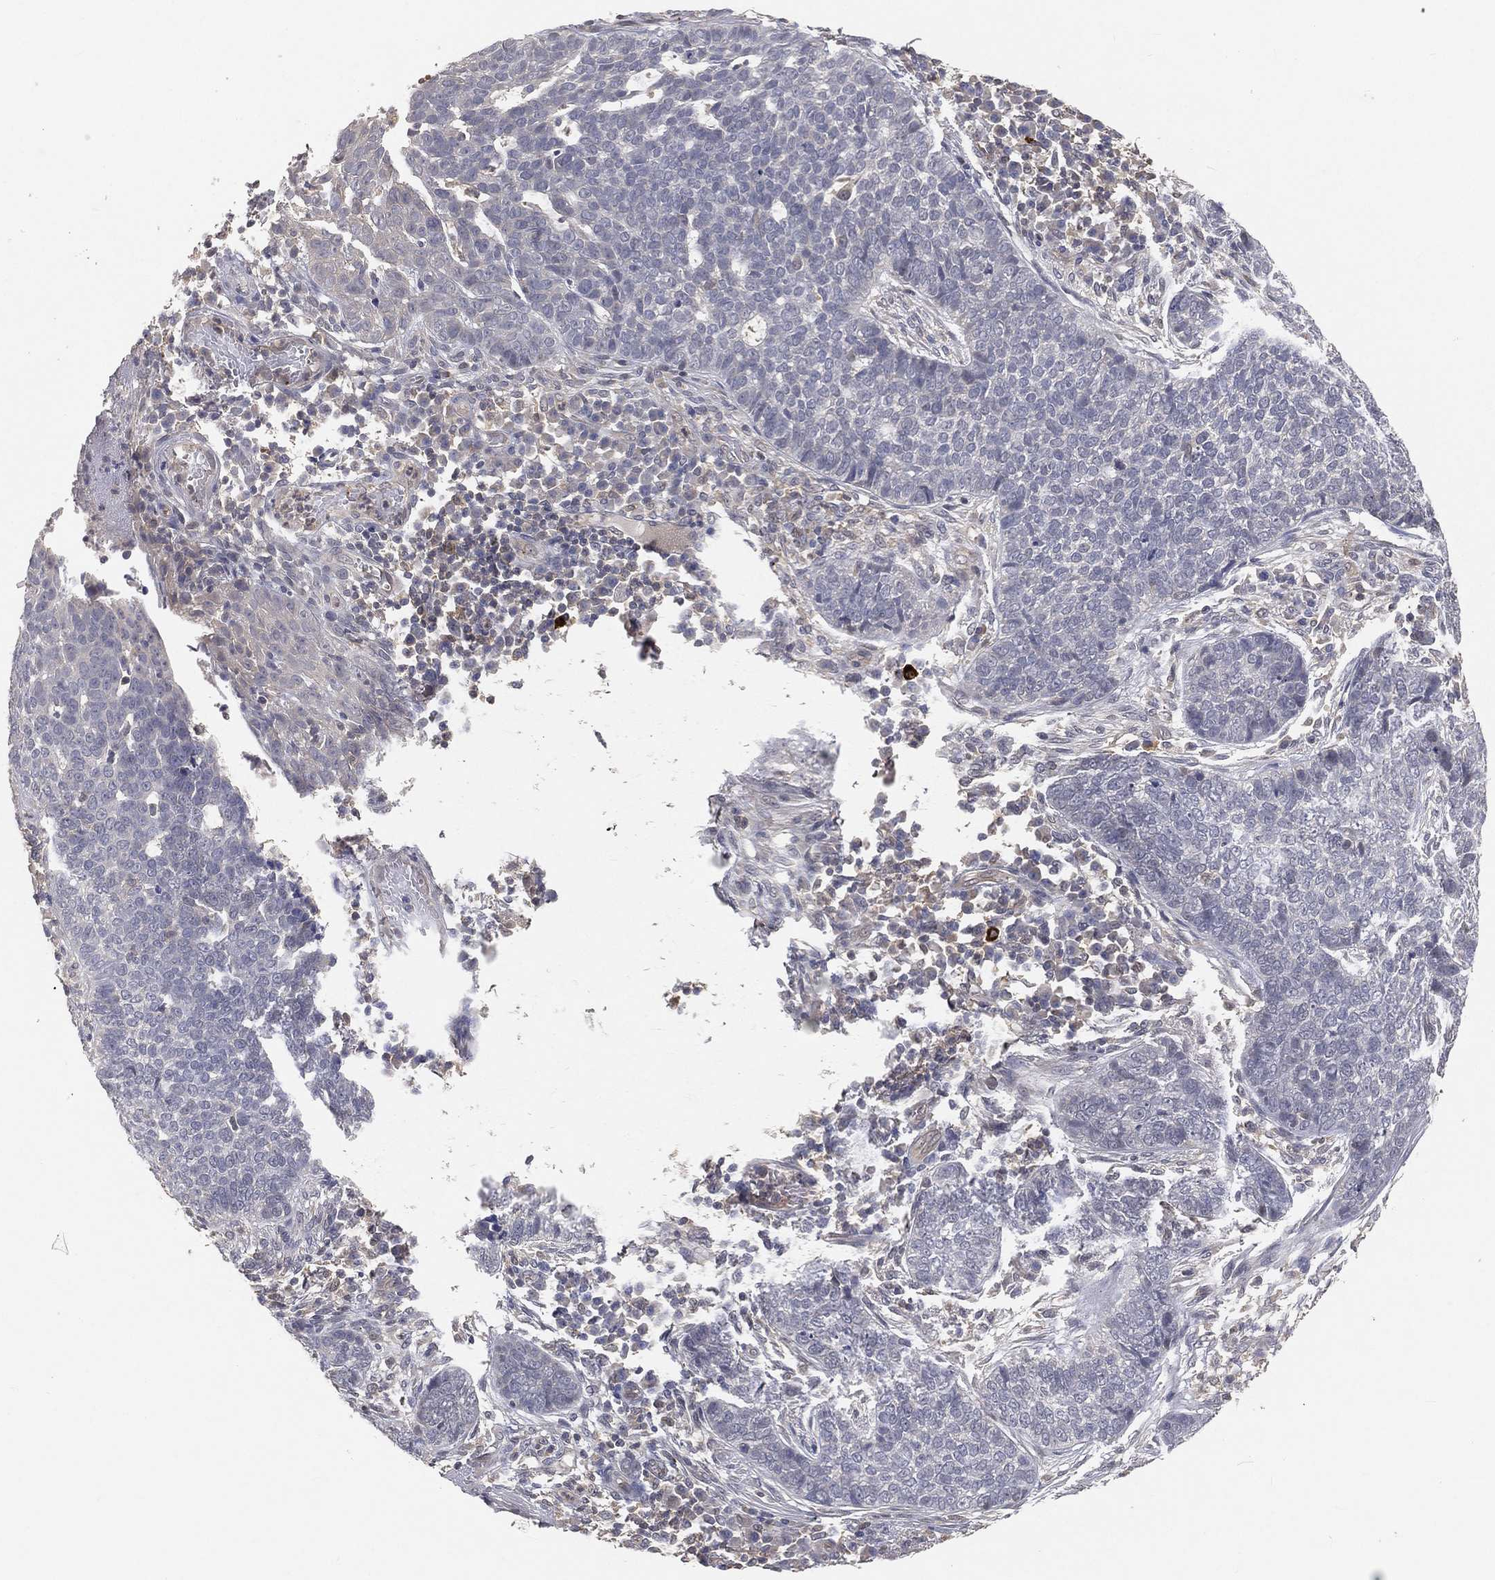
{"staining": {"intensity": "negative", "quantity": "none", "location": "none"}, "tissue": "skin cancer", "cell_type": "Tumor cells", "image_type": "cancer", "snomed": [{"axis": "morphology", "description": "Basal cell carcinoma"}, {"axis": "topography", "description": "Skin"}], "caption": "This is an immunohistochemistry (IHC) histopathology image of skin cancer. There is no expression in tumor cells.", "gene": "MAPK1", "patient": {"sex": "female", "age": 69}}